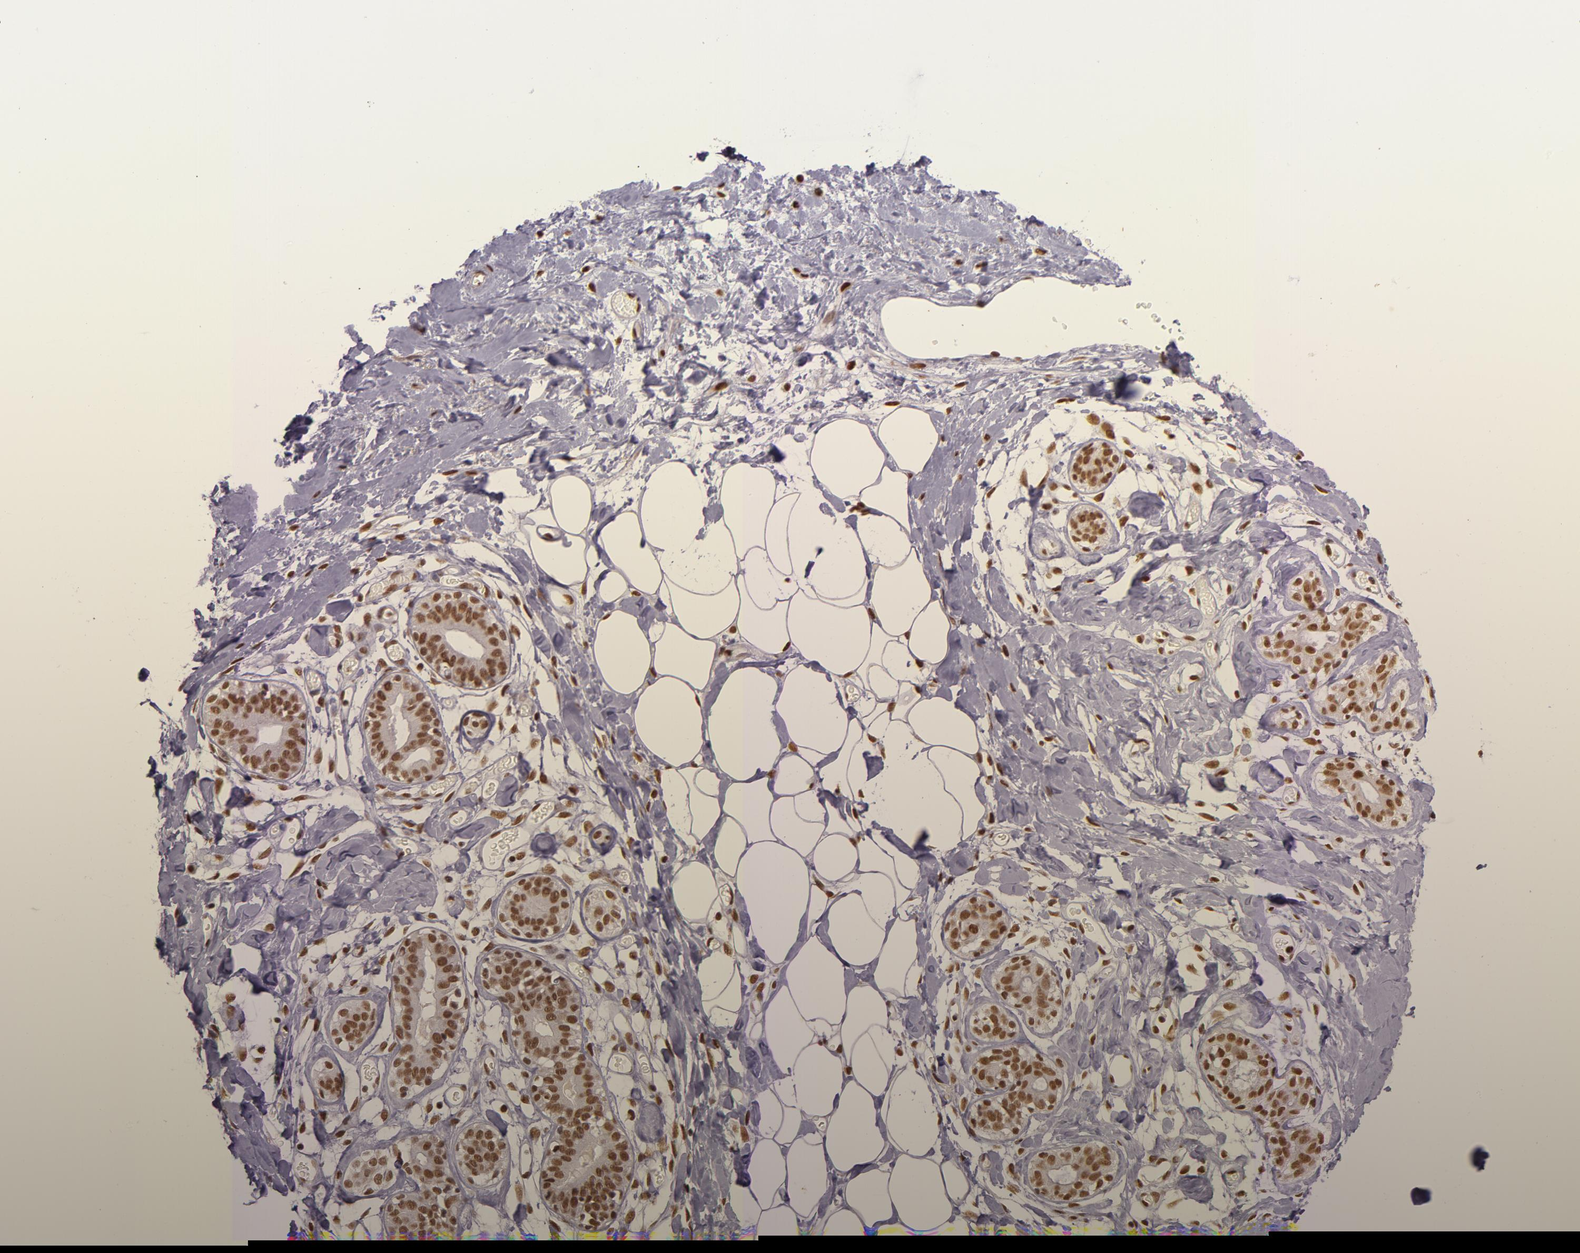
{"staining": {"intensity": "moderate", "quantity": ">75%", "location": "nuclear"}, "tissue": "breast", "cell_type": "Adipocytes", "image_type": "normal", "snomed": [{"axis": "morphology", "description": "Normal tissue, NOS"}, {"axis": "topography", "description": "Breast"}], "caption": "IHC (DAB (3,3'-diaminobenzidine)) staining of normal human breast displays moderate nuclear protein positivity in about >75% of adipocytes.", "gene": "USF1", "patient": {"sex": "female", "age": 23}}